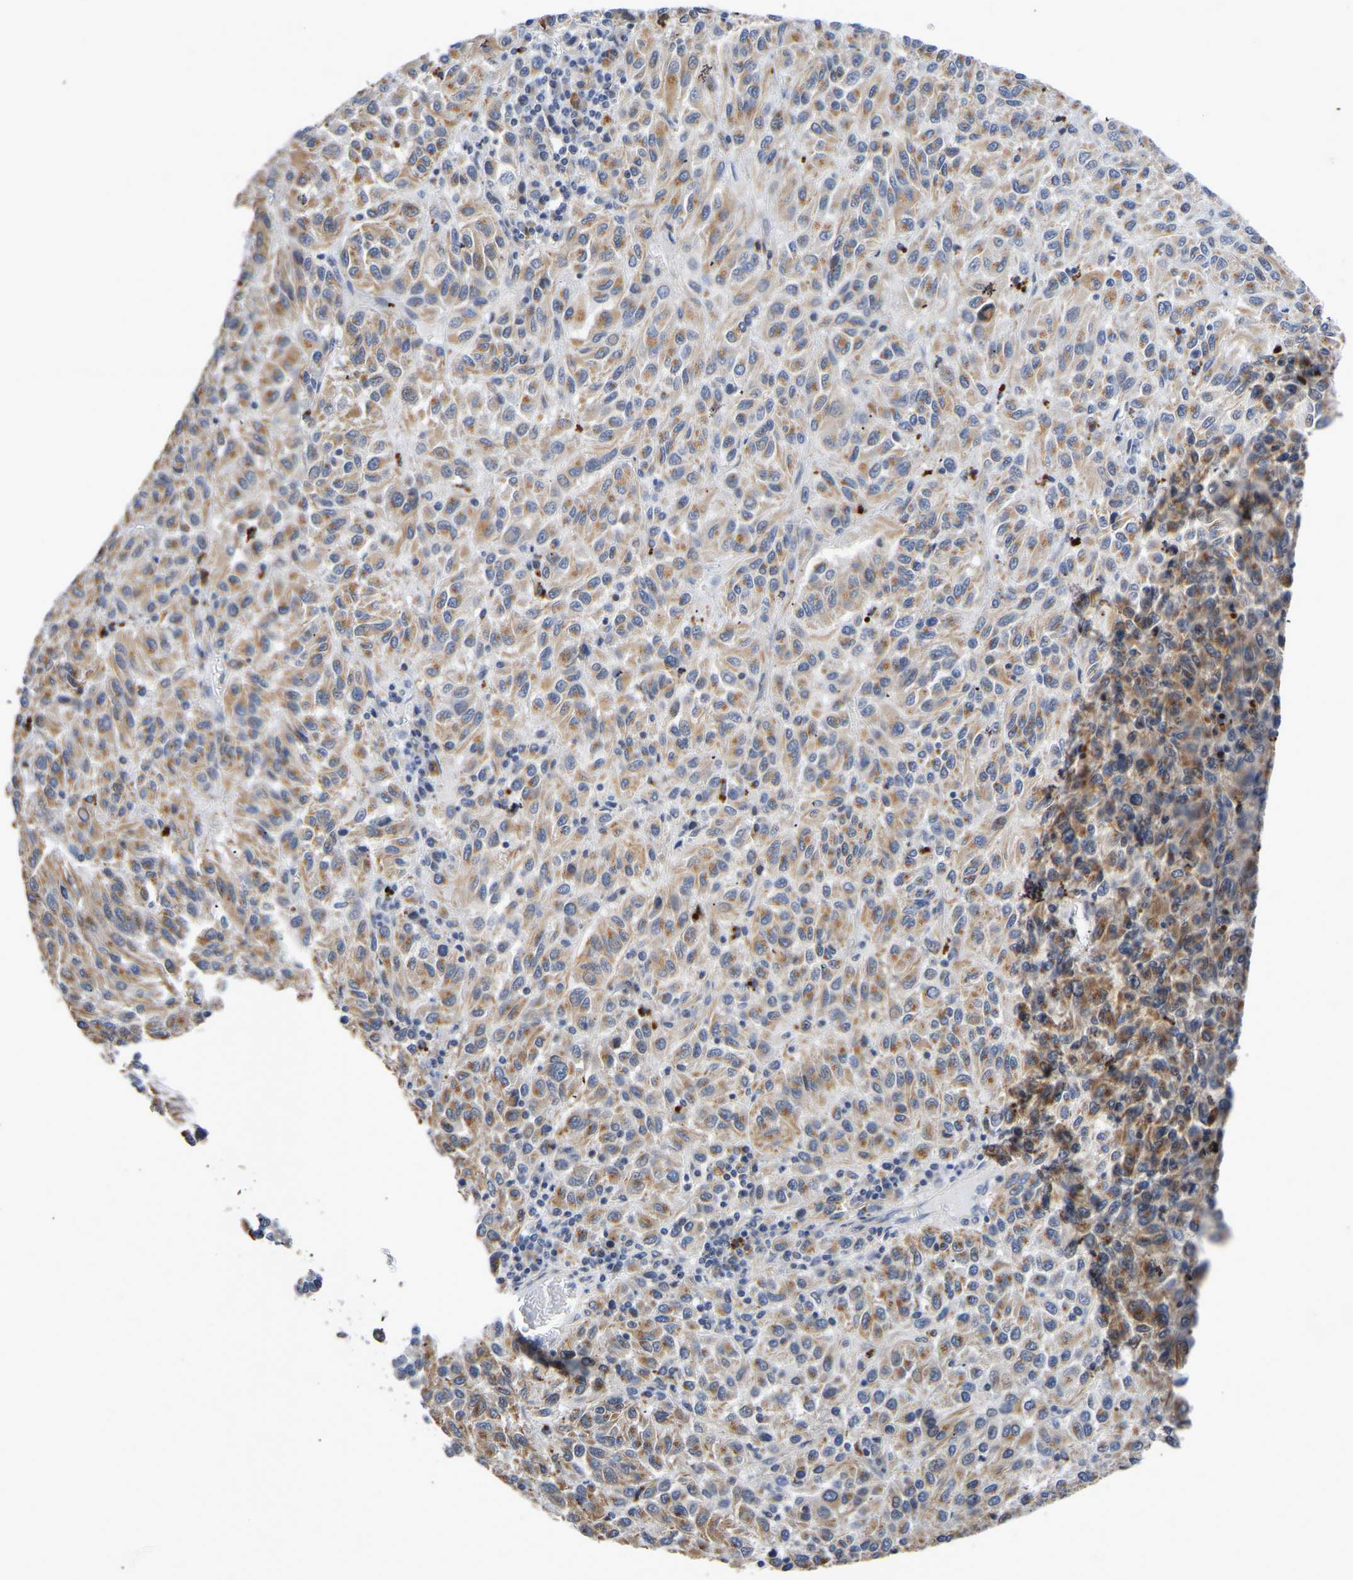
{"staining": {"intensity": "moderate", "quantity": ">75%", "location": "cytoplasmic/membranous"}, "tissue": "melanoma", "cell_type": "Tumor cells", "image_type": "cancer", "snomed": [{"axis": "morphology", "description": "Malignant melanoma, Metastatic site"}, {"axis": "topography", "description": "Lung"}], "caption": "Human malignant melanoma (metastatic site) stained for a protein (brown) reveals moderate cytoplasmic/membranous positive positivity in about >75% of tumor cells.", "gene": "PDLIM7", "patient": {"sex": "male", "age": 64}}